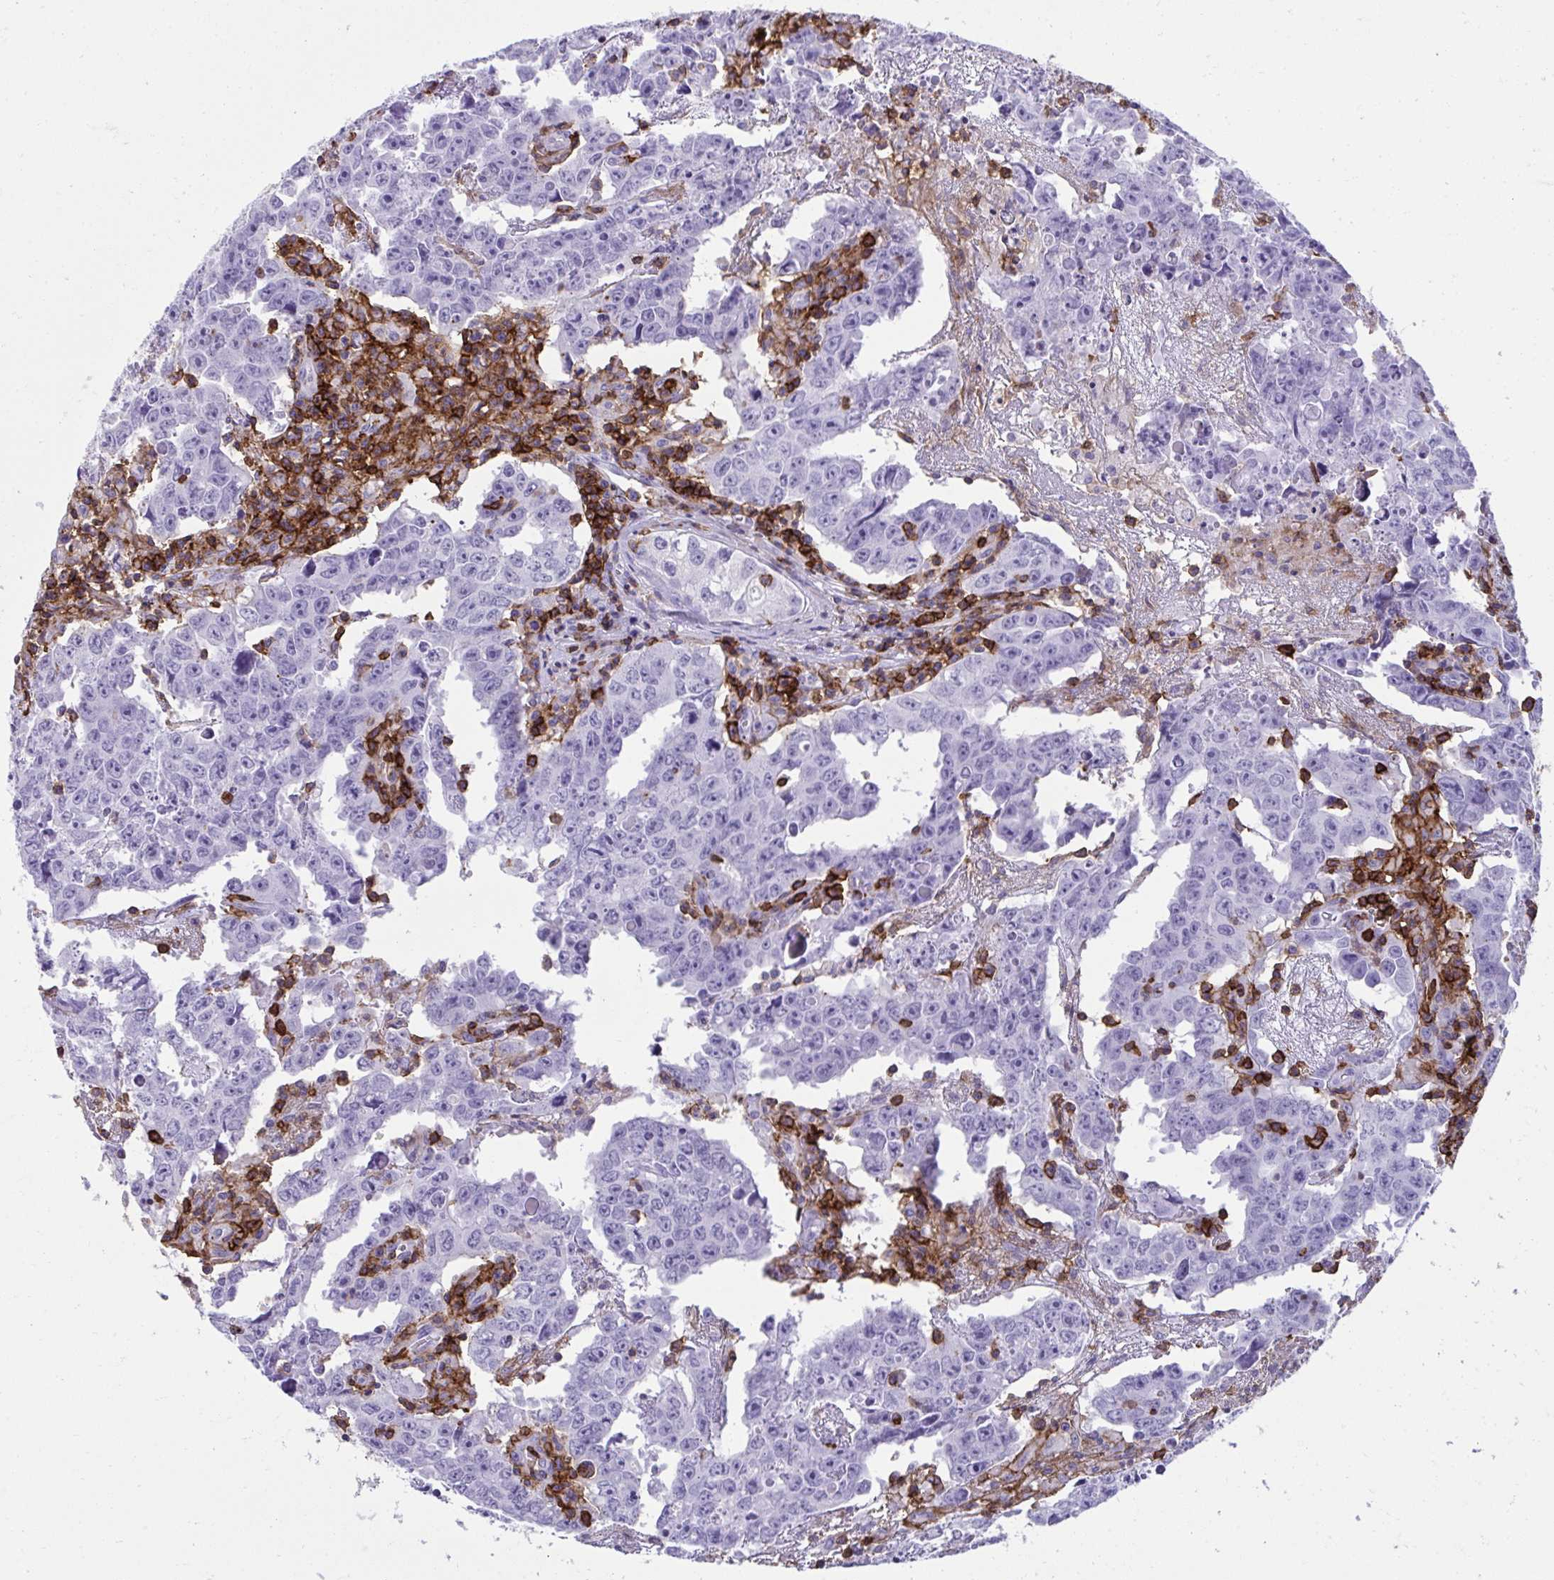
{"staining": {"intensity": "negative", "quantity": "none", "location": "none"}, "tissue": "testis cancer", "cell_type": "Tumor cells", "image_type": "cancer", "snomed": [{"axis": "morphology", "description": "Carcinoma, Embryonal, NOS"}, {"axis": "topography", "description": "Testis"}], "caption": "Immunohistochemistry of human testis cancer exhibits no staining in tumor cells.", "gene": "SPN", "patient": {"sex": "male", "age": 22}}